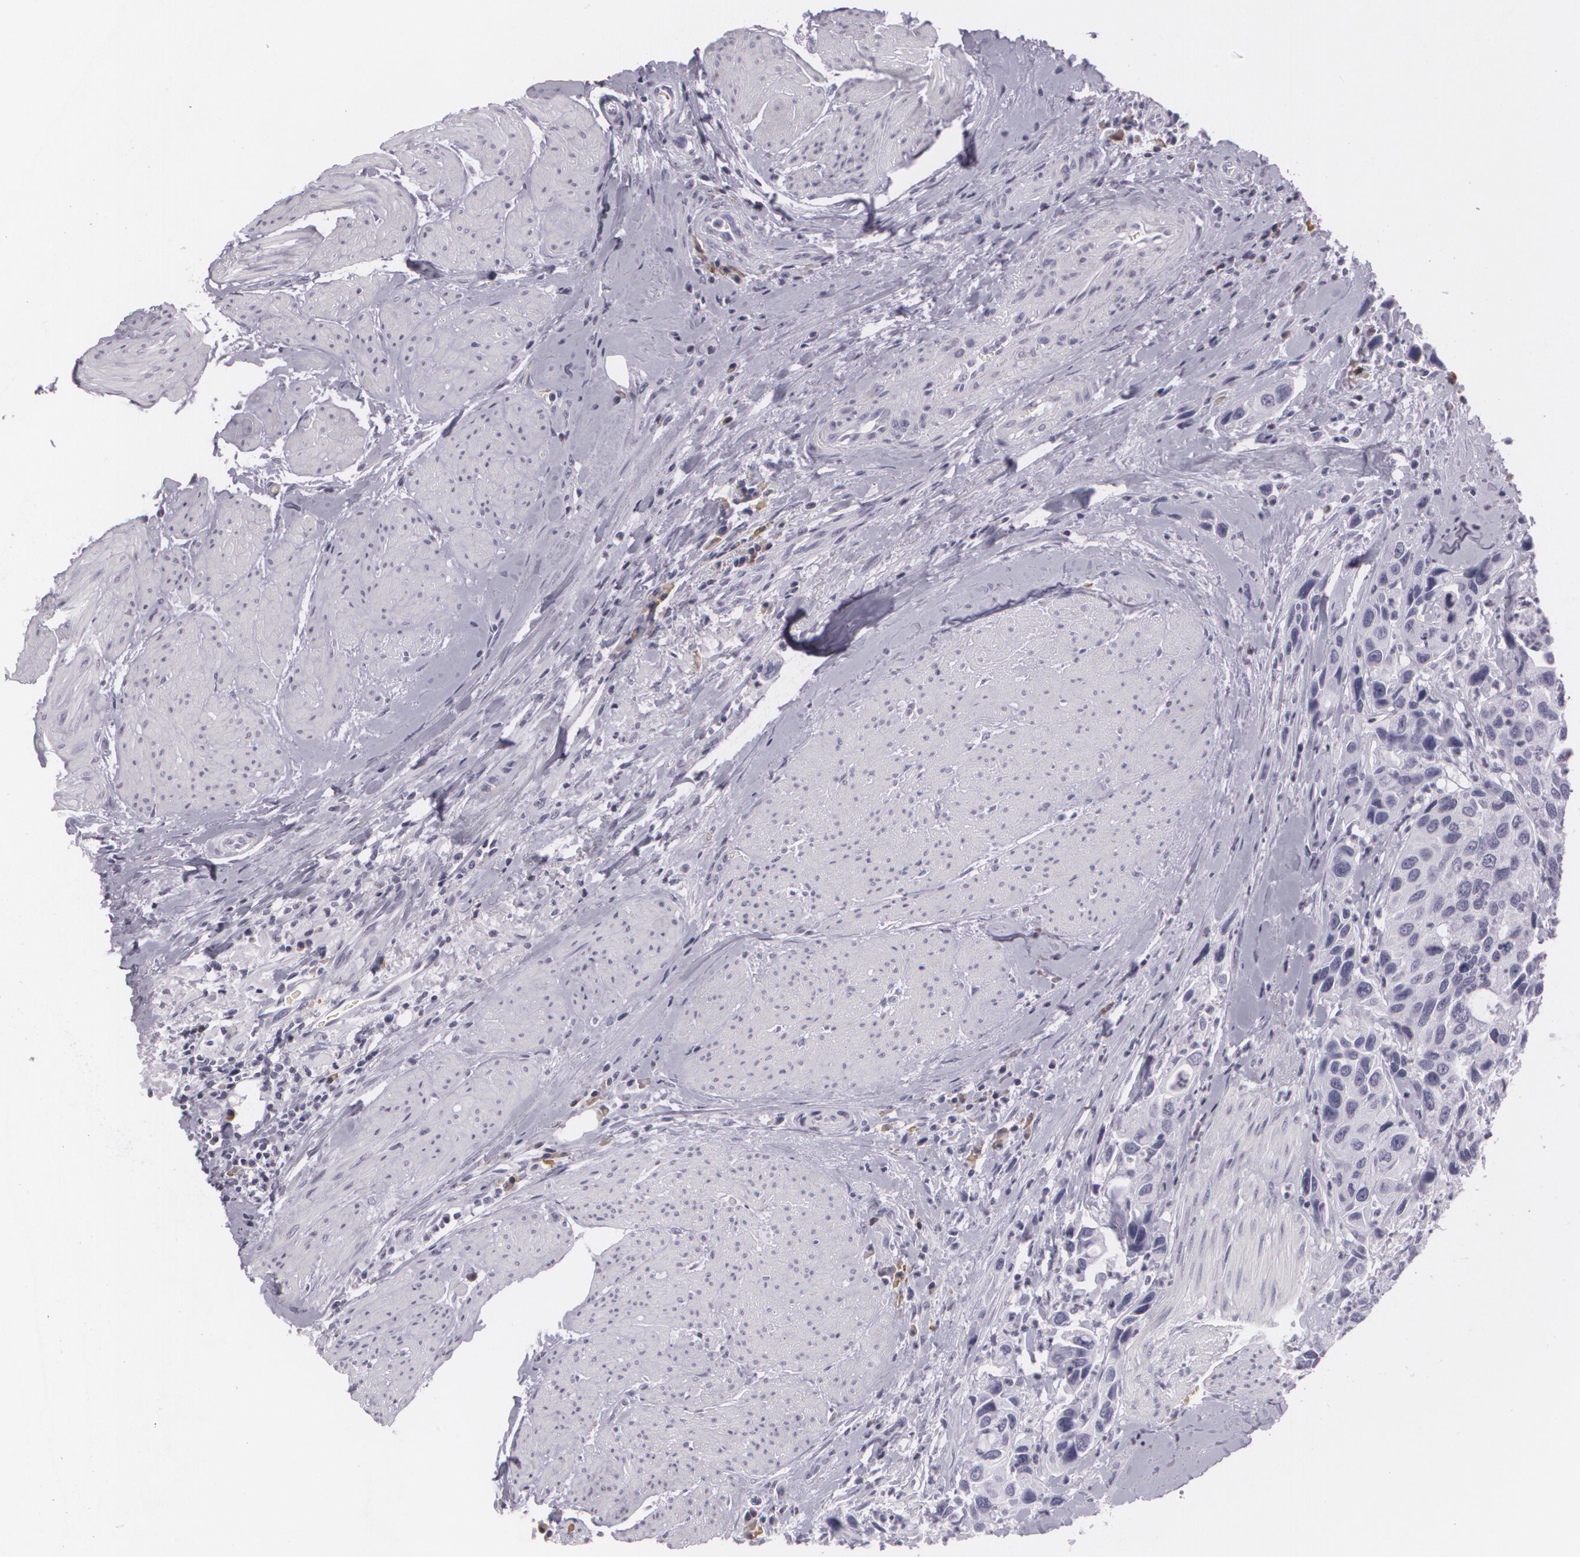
{"staining": {"intensity": "negative", "quantity": "none", "location": "none"}, "tissue": "urothelial cancer", "cell_type": "Tumor cells", "image_type": "cancer", "snomed": [{"axis": "morphology", "description": "Urothelial carcinoma, High grade"}, {"axis": "topography", "description": "Urinary bladder"}], "caption": "This image is of urothelial cancer stained with immunohistochemistry to label a protein in brown with the nuclei are counter-stained blue. There is no positivity in tumor cells.", "gene": "MAP2", "patient": {"sex": "male", "age": 66}}